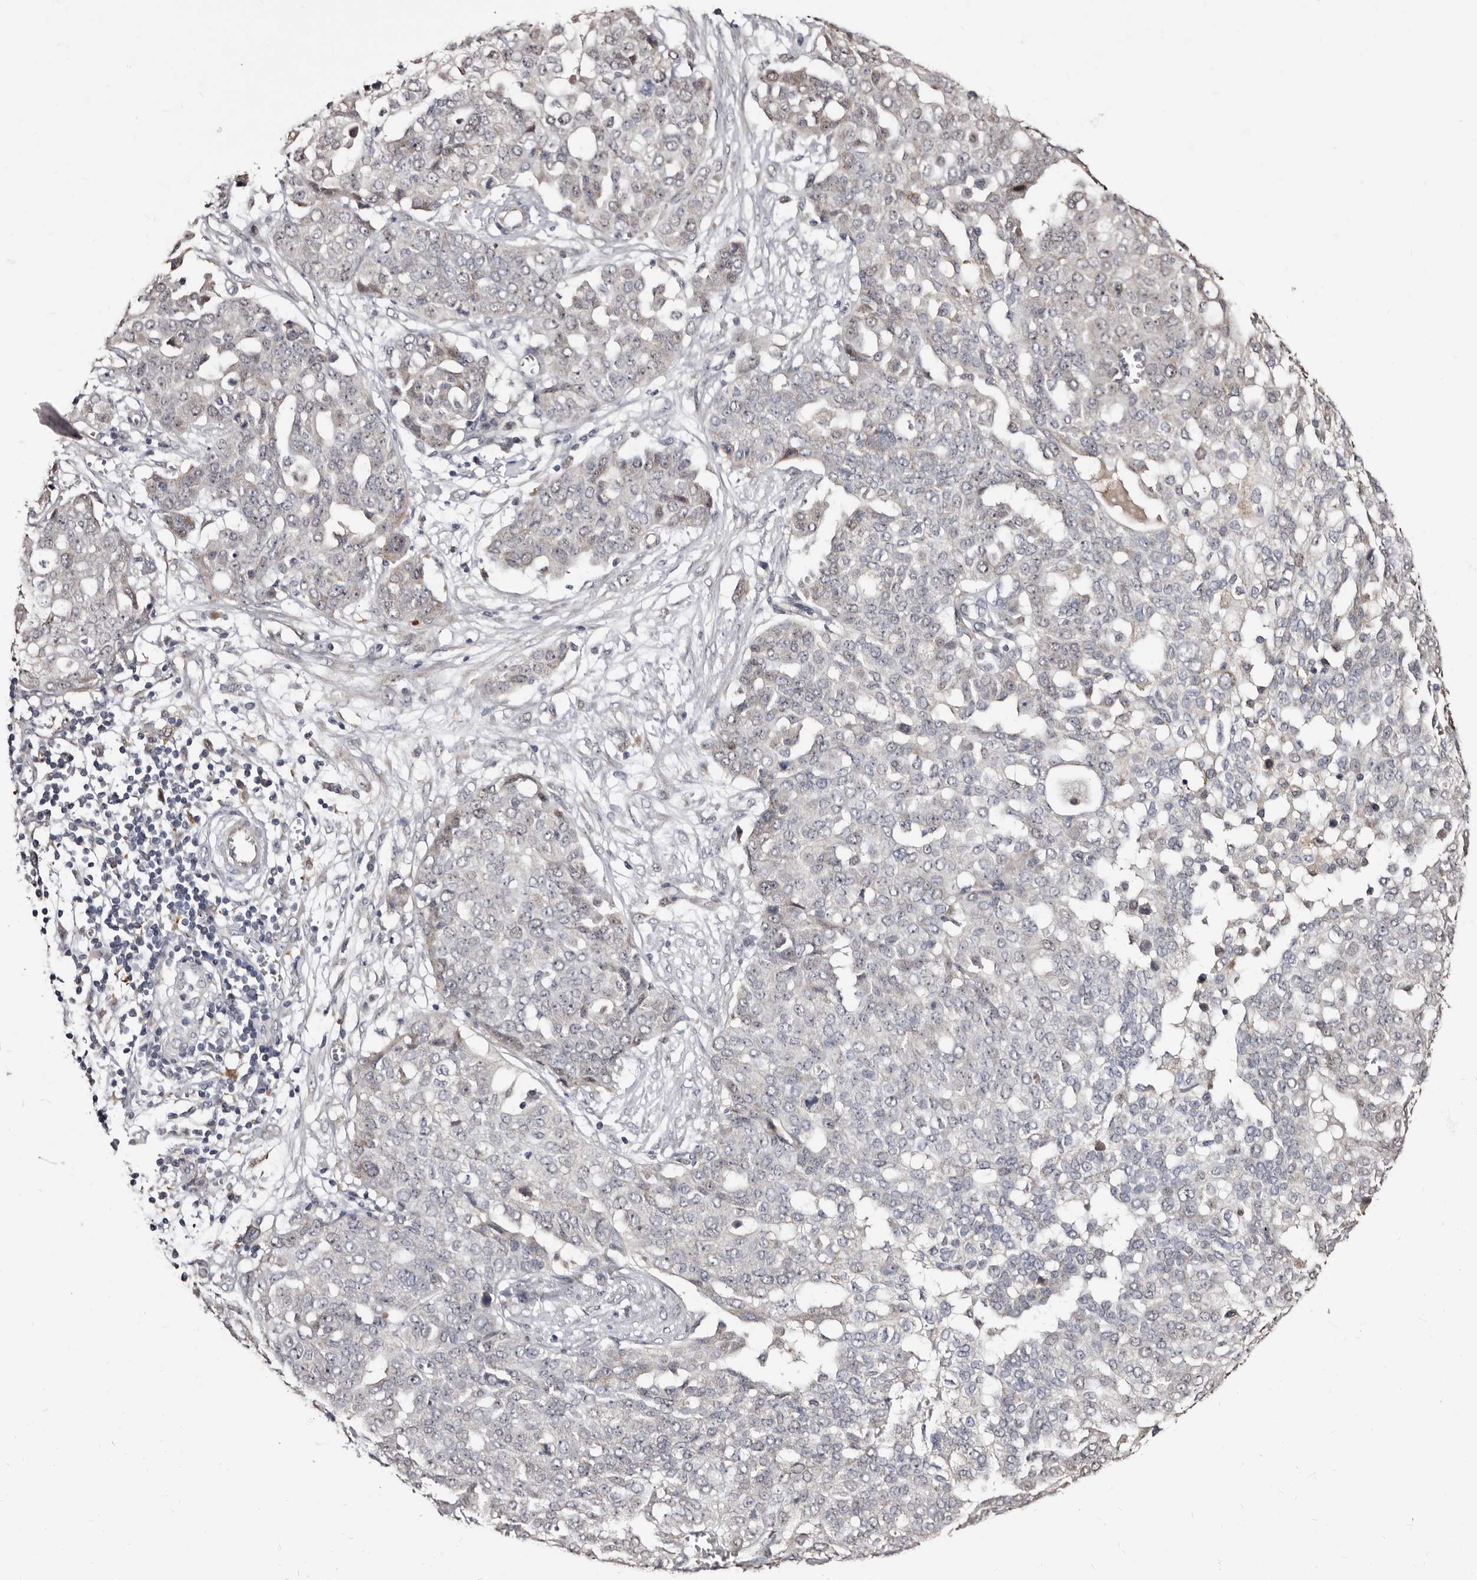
{"staining": {"intensity": "negative", "quantity": "none", "location": "none"}, "tissue": "ovarian cancer", "cell_type": "Tumor cells", "image_type": "cancer", "snomed": [{"axis": "morphology", "description": "Cystadenocarcinoma, serous, NOS"}, {"axis": "topography", "description": "Soft tissue"}, {"axis": "topography", "description": "Ovary"}], "caption": "Ovarian cancer stained for a protein using immunohistochemistry displays no staining tumor cells.", "gene": "PTAFR", "patient": {"sex": "female", "age": 57}}